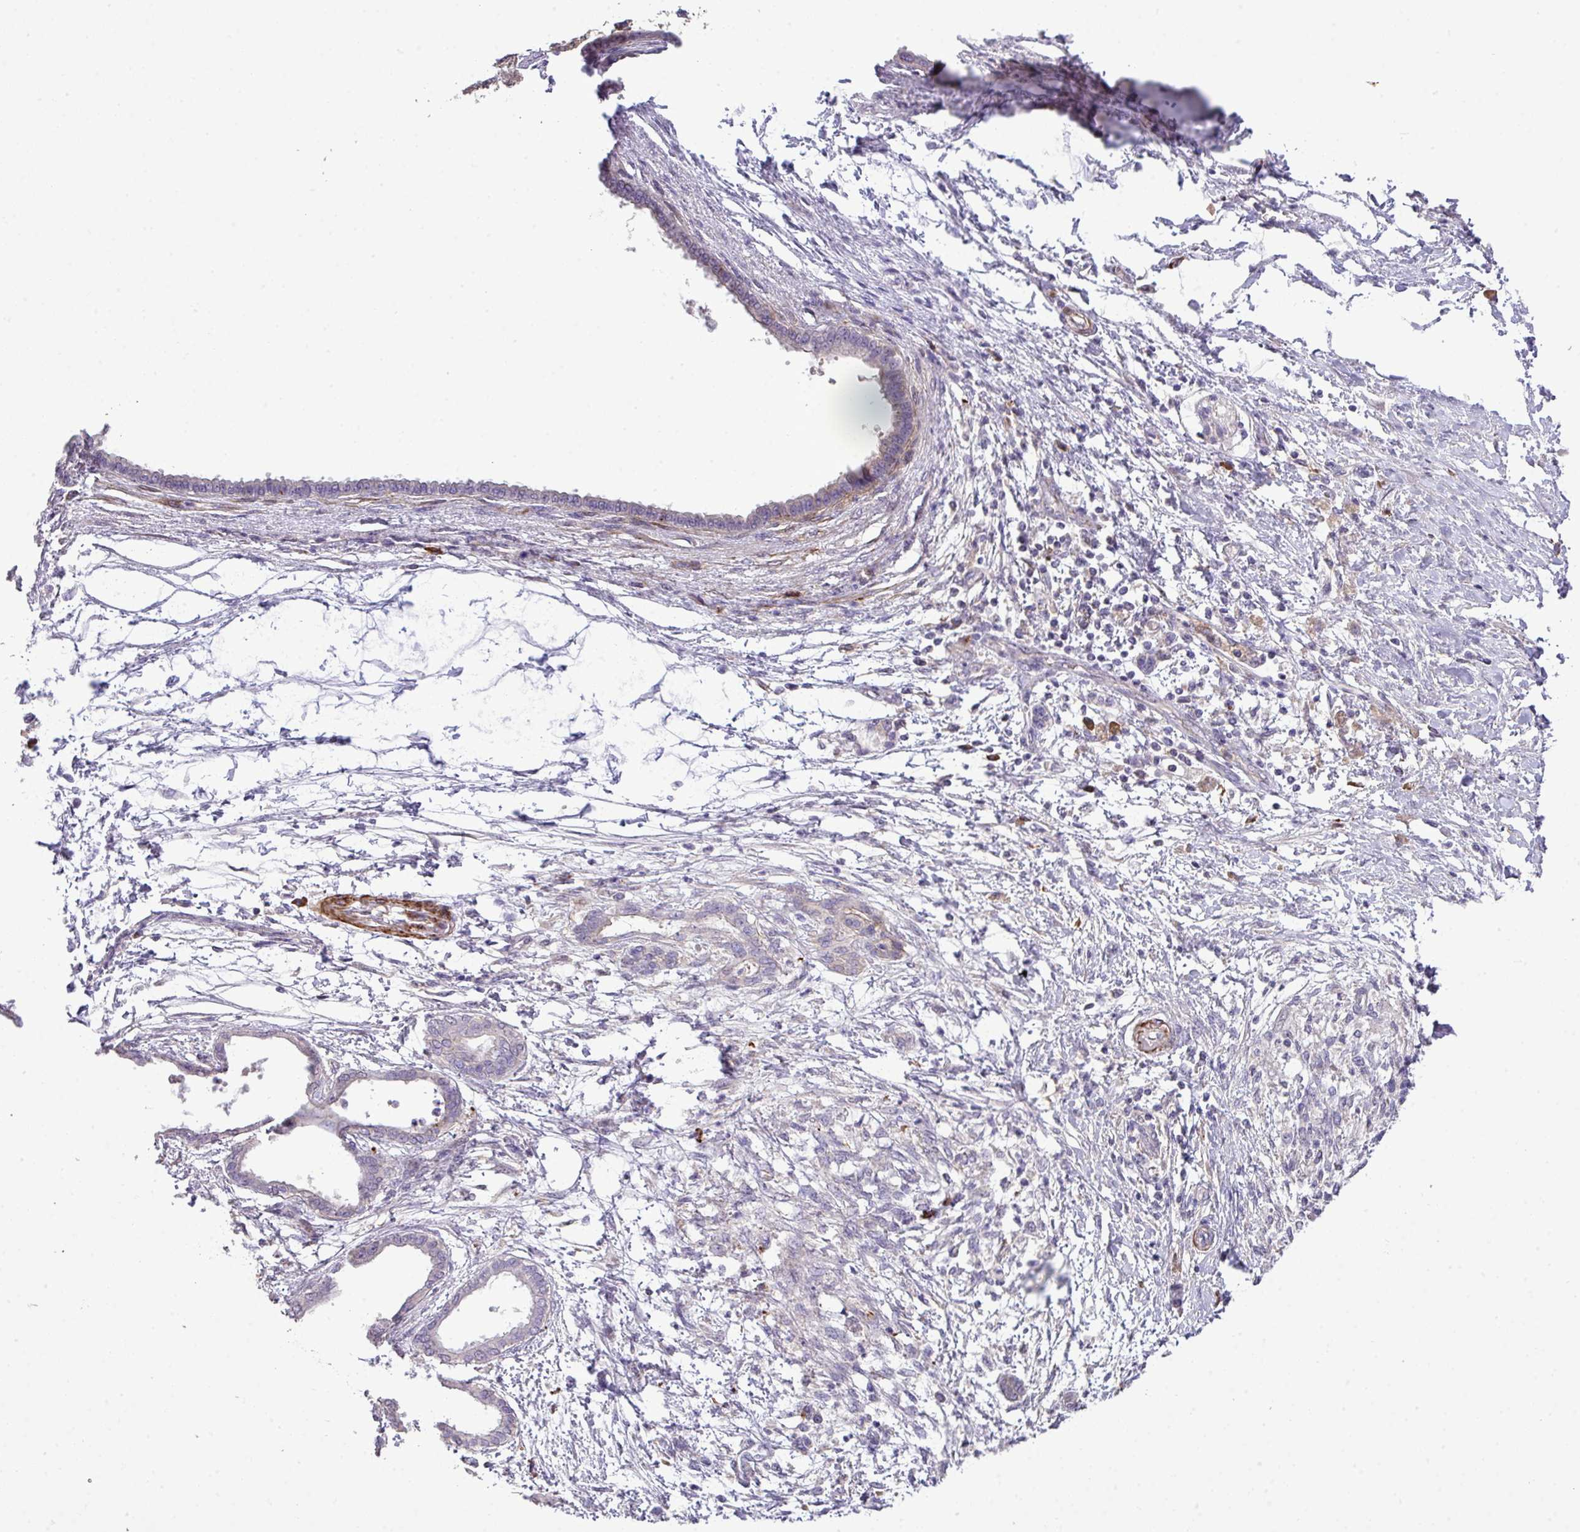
{"staining": {"intensity": "negative", "quantity": "none", "location": "none"}, "tissue": "pancreatic cancer", "cell_type": "Tumor cells", "image_type": "cancer", "snomed": [{"axis": "morphology", "description": "Adenocarcinoma, NOS"}, {"axis": "topography", "description": "Pancreas"}], "caption": "The histopathology image demonstrates no significant expression in tumor cells of pancreatic cancer (adenocarcinoma).", "gene": "TPRA1", "patient": {"sex": "female", "age": 55}}